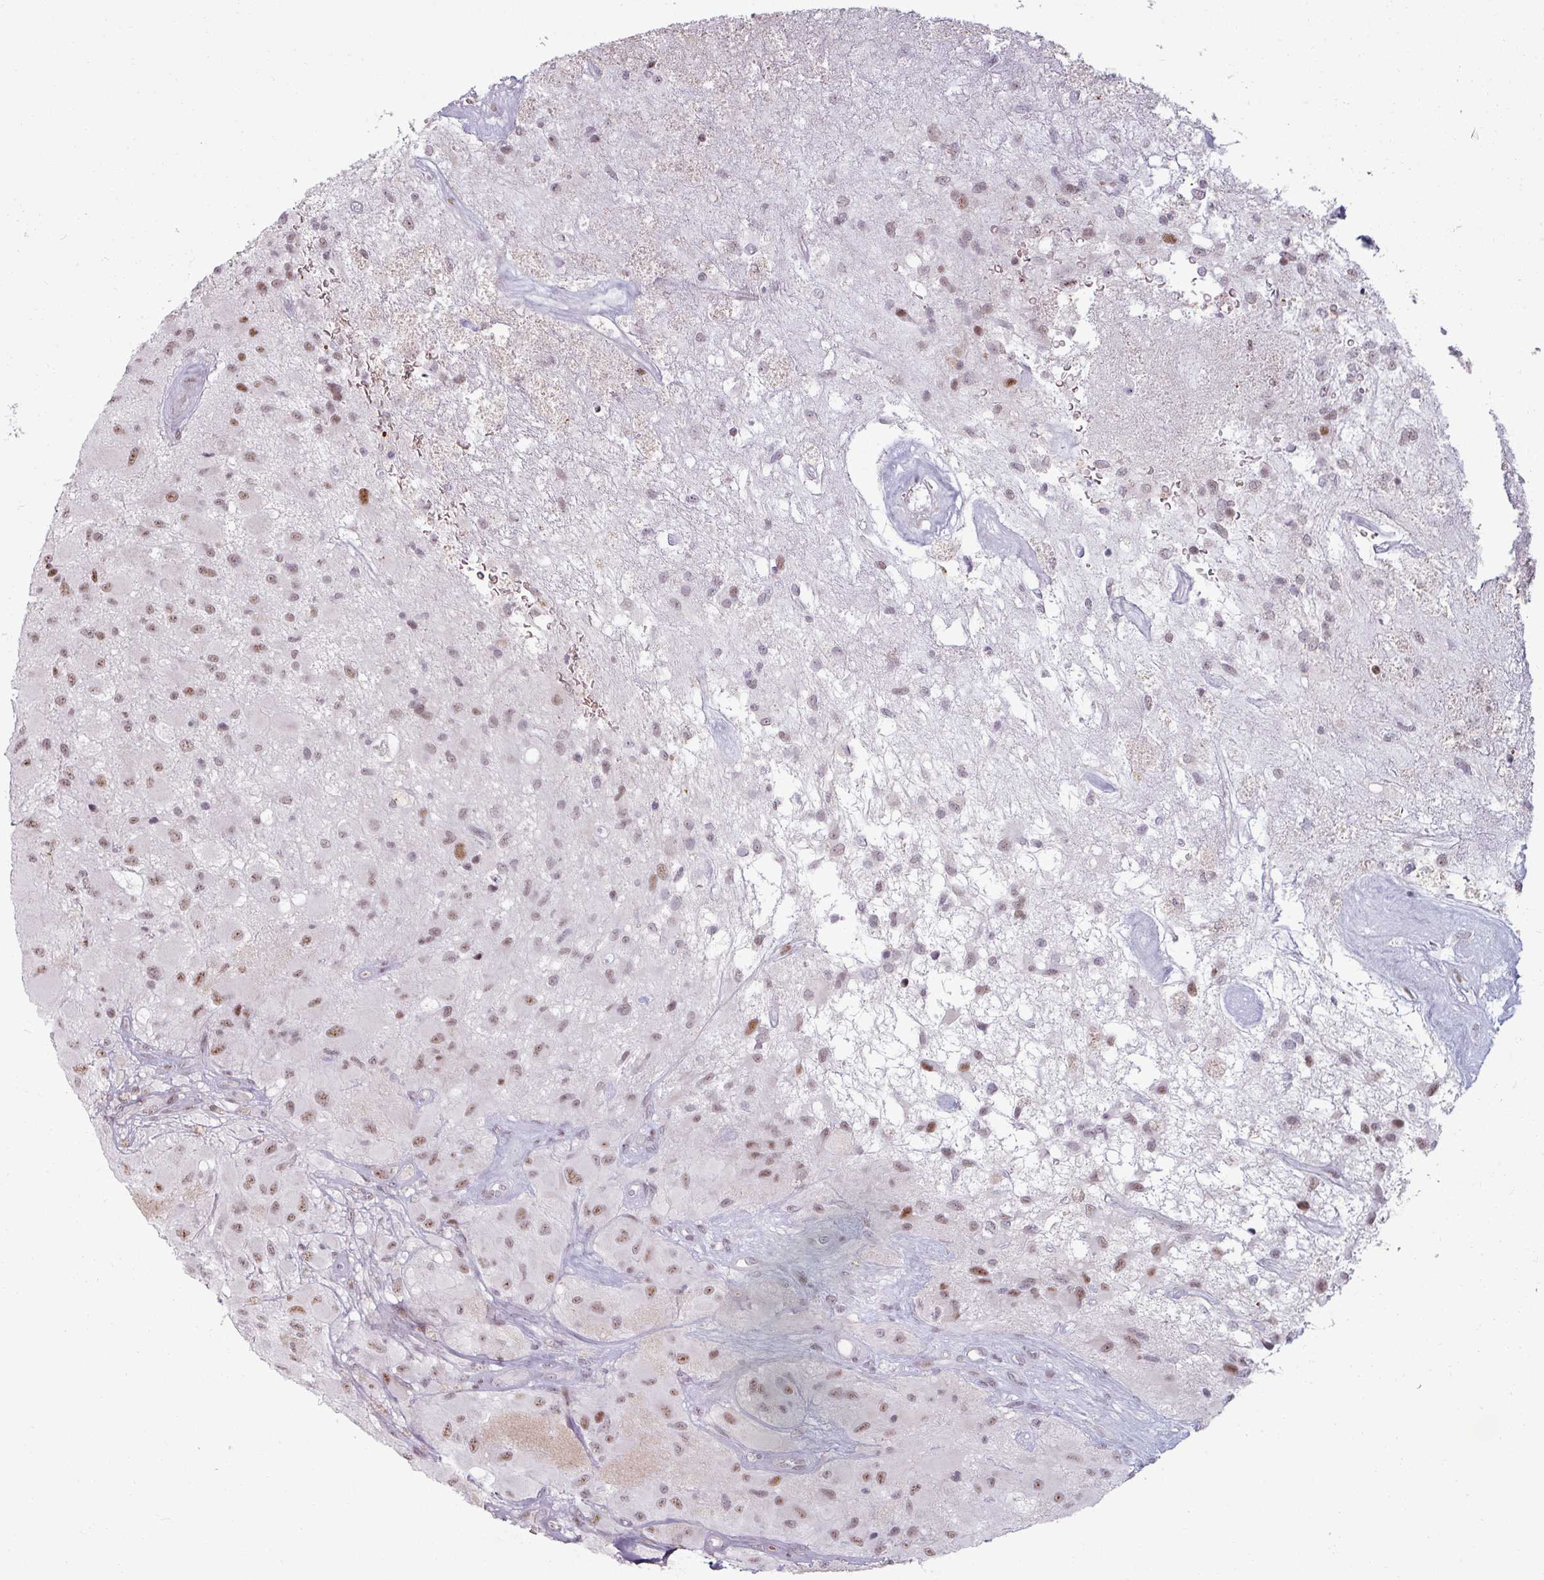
{"staining": {"intensity": "moderate", "quantity": "25%-75%", "location": "nuclear"}, "tissue": "glioma", "cell_type": "Tumor cells", "image_type": "cancer", "snomed": [{"axis": "morphology", "description": "Glioma, malignant, High grade"}, {"axis": "topography", "description": "Brain"}], "caption": "The immunohistochemical stain shows moderate nuclear expression in tumor cells of glioma tissue. (Stains: DAB (3,3'-diaminobenzidine) in brown, nuclei in blue, Microscopy: brightfield microscopy at high magnification).", "gene": "NCOR1", "patient": {"sex": "female", "age": 67}}